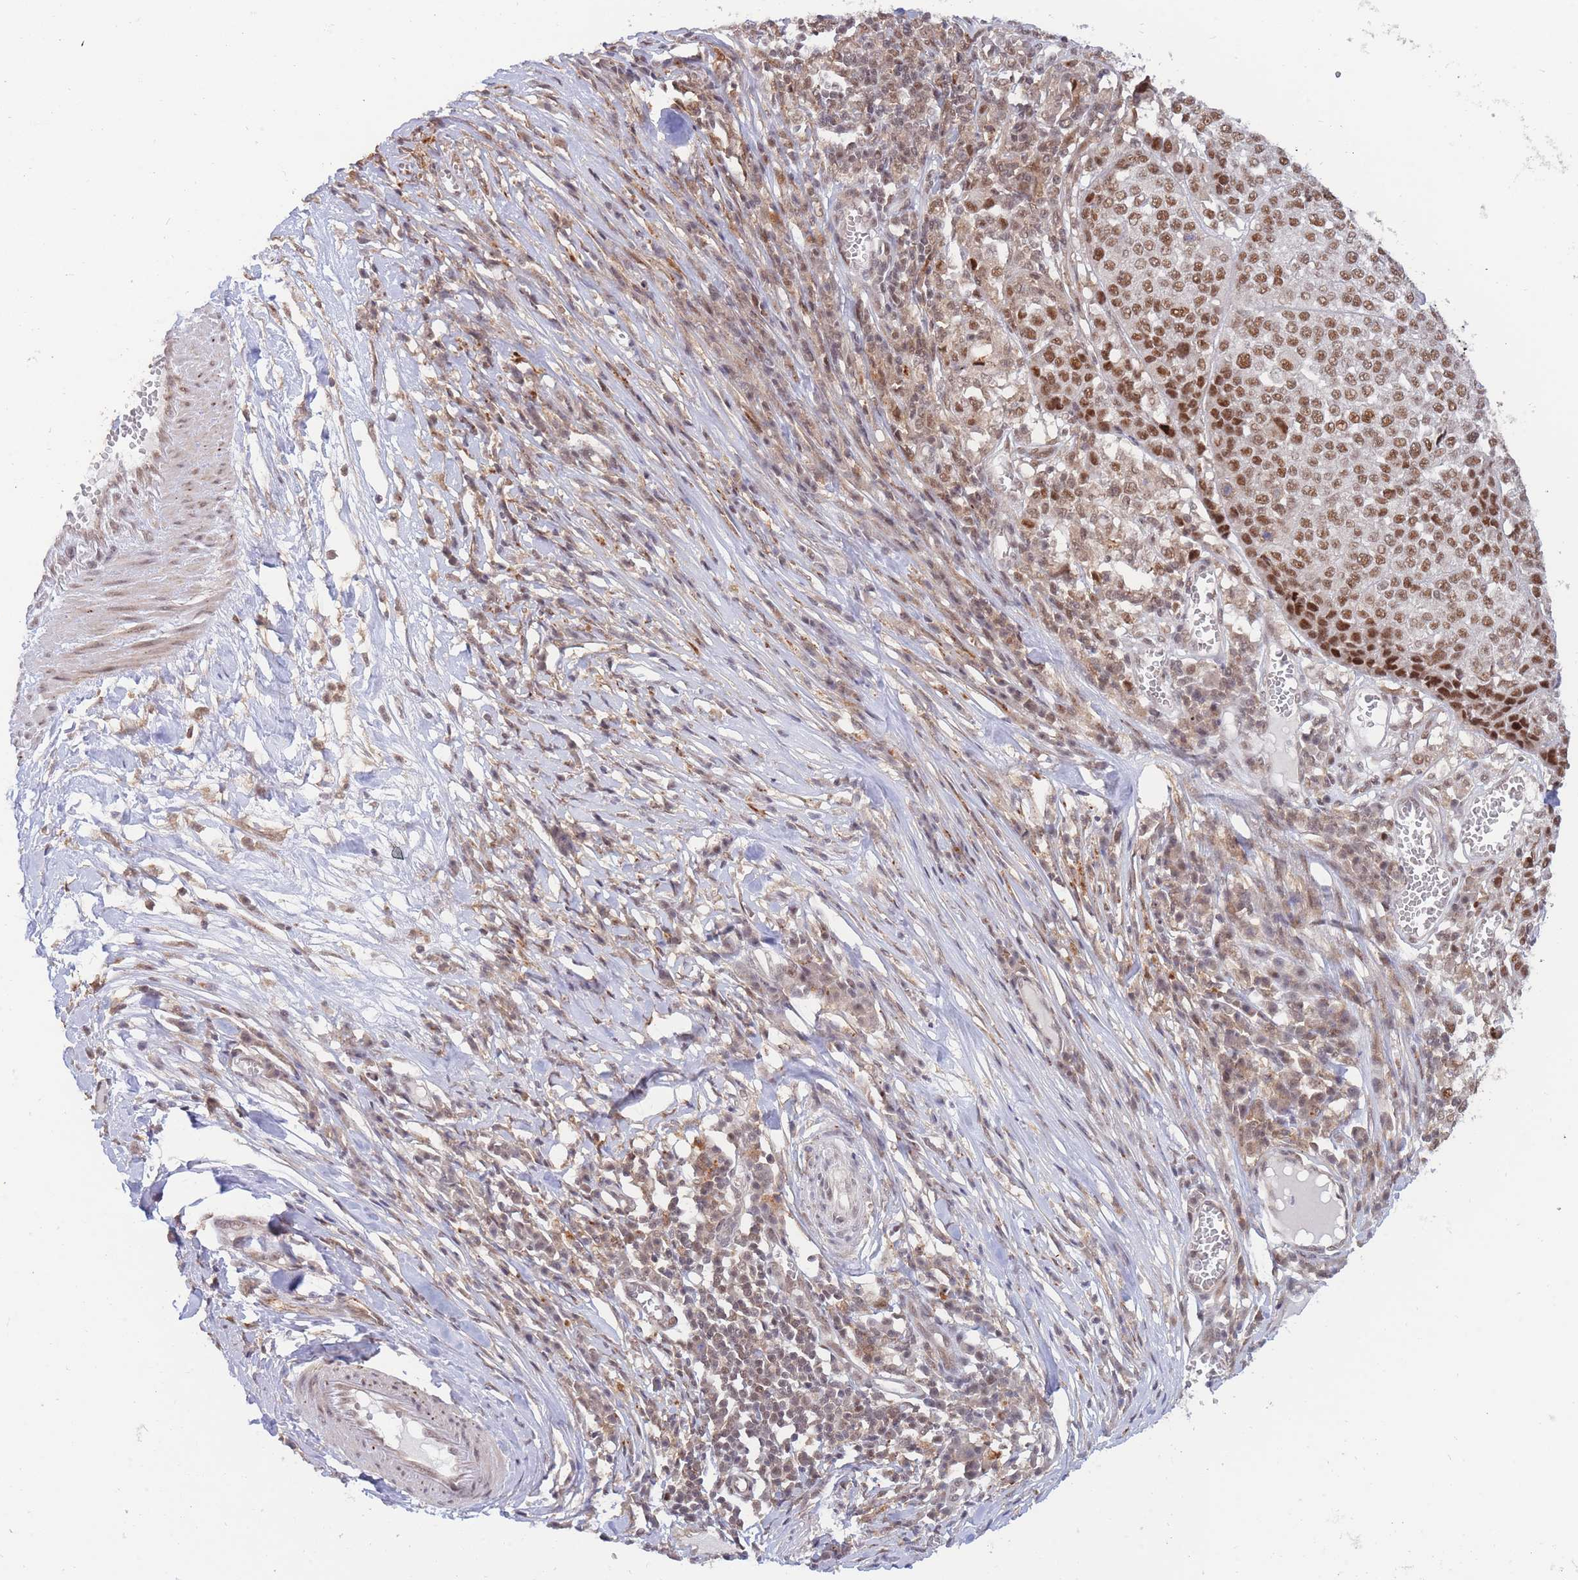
{"staining": {"intensity": "strong", "quantity": ">75%", "location": "nuclear"}, "tissue": "melanoma", "cell_type": "Tumor cells", "image_type": "cancer", "snomed": [{"axis": "morphology", "description": "Malignant melanoma, Metastatic site"}, {"axis": "topography", "description": "Lymph node"}], "caption": "Protein staining of malignant melanoma (metastatic site) tissue shows strong nuclear positivity in about >75% of tumor cells.", "gene": "BOD1L1", "patient": {"sex": "male", "age": 44}}